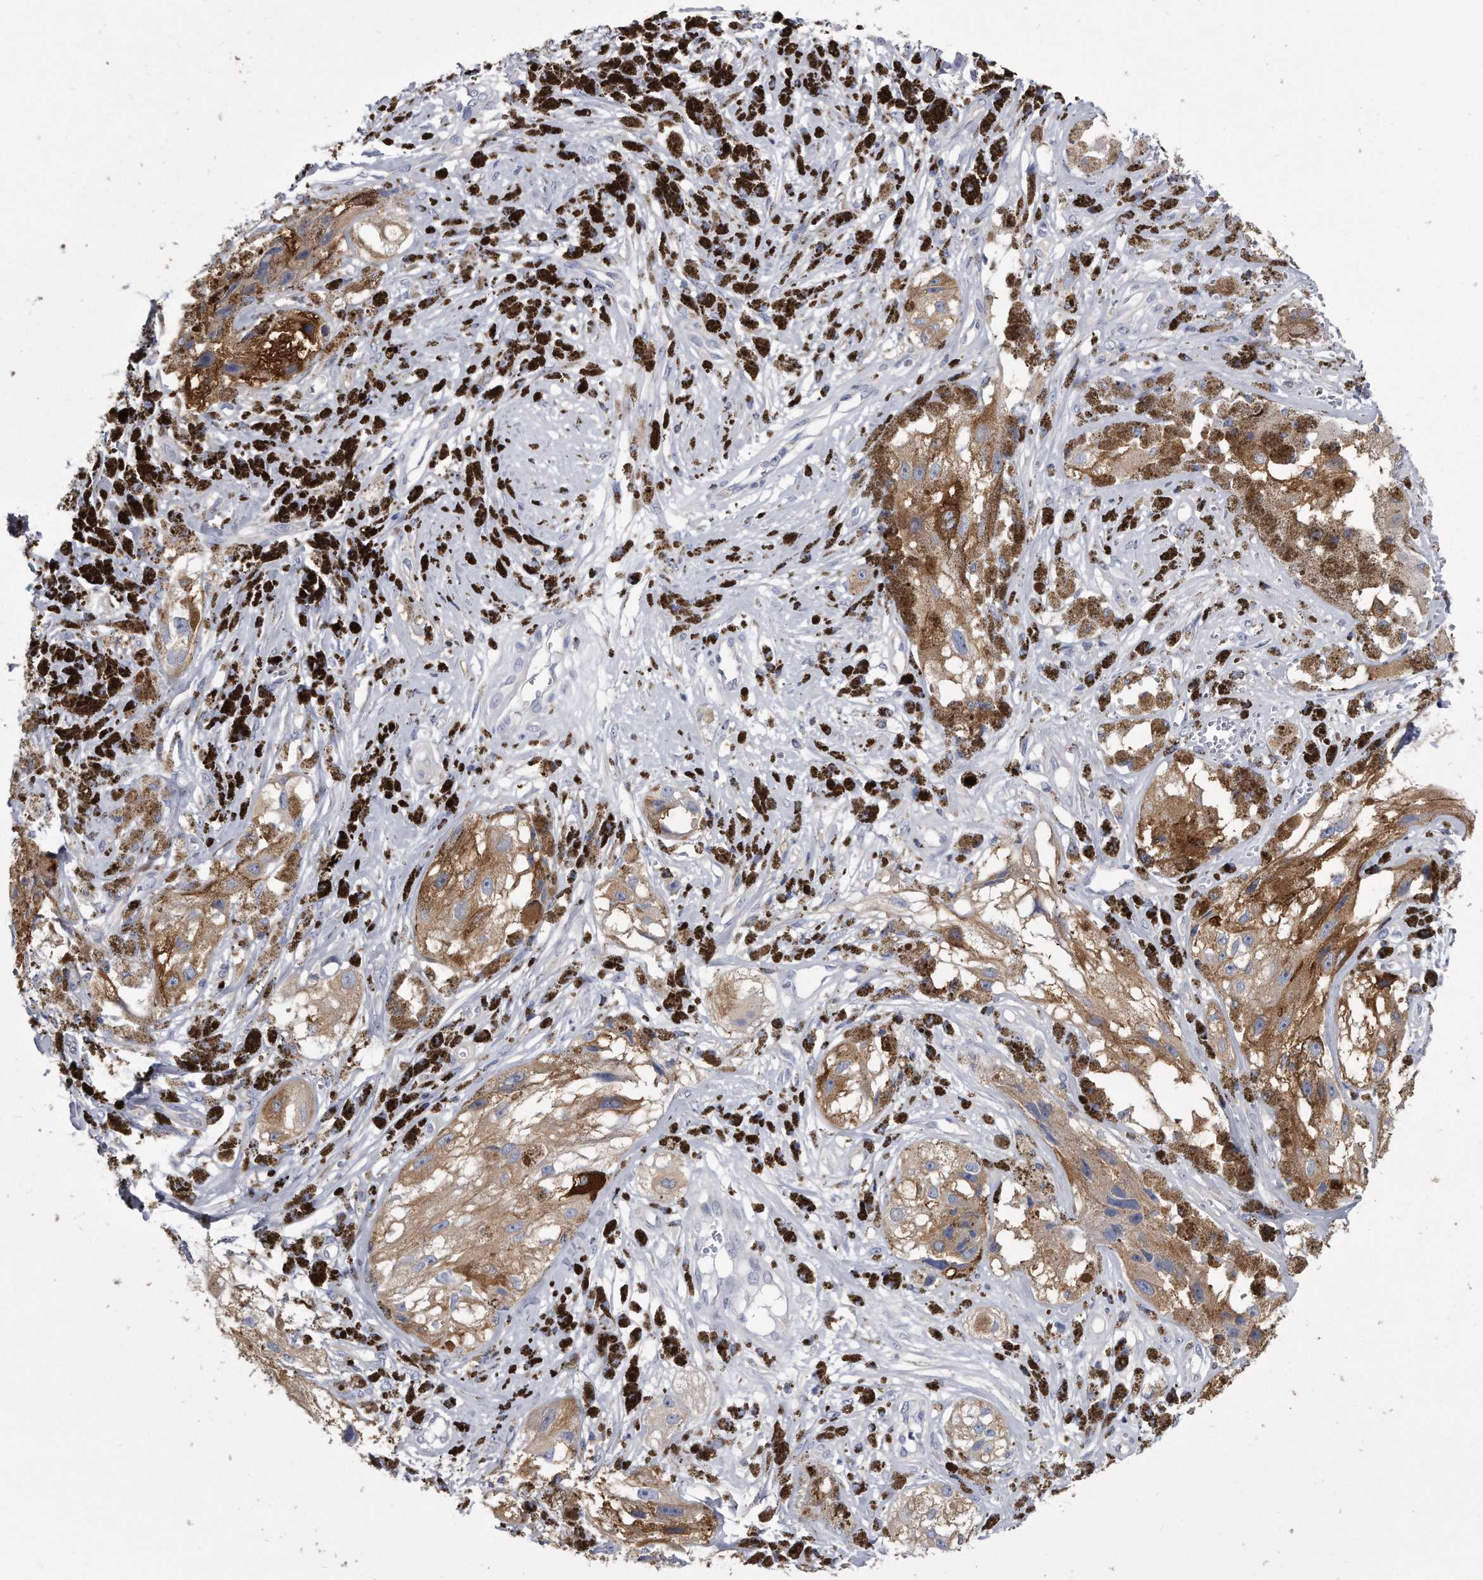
{"staining": {"intensity": "weak", "quantity": ">75%", "location": "cytoplasmic/membranous"}, "tissue": "melanoma", "cell_type": "Tumor cells", "image_type": "cancer", "snomed": [{"axis": "morphology", "description": "Malignant melanoma, NOS"}, {"axis": "topography", "description": "Skin"}], "caption": "This is an image of immunohistochemistry staining of malignant melanoma, which shows weak expression in the cytoplasmic/membranous of tumor cells.", "gene": "PYGB", "patient": {"sex": "male", "age": 88}}